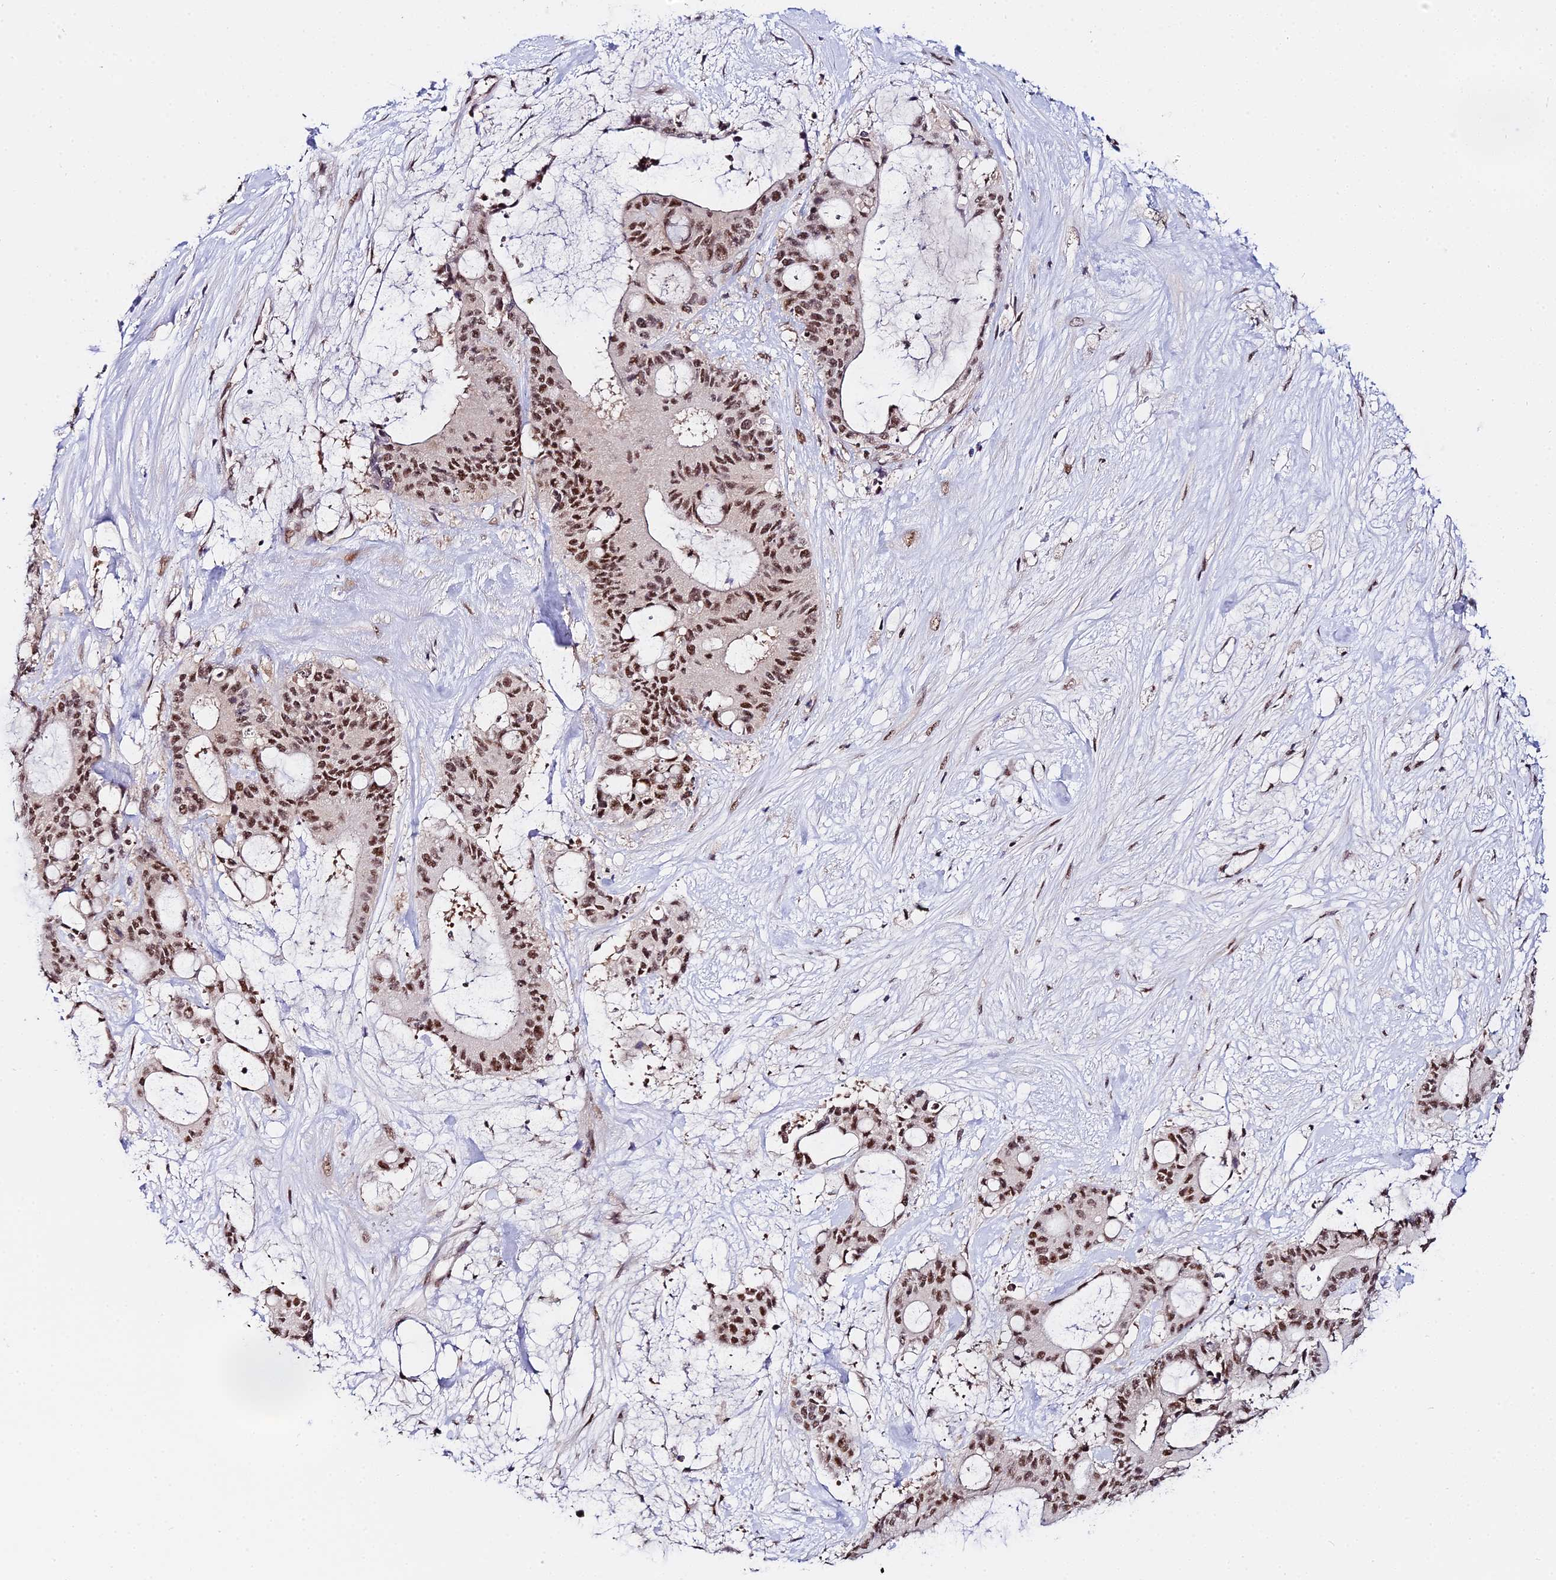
{"staining": {"intensity": "strong", "quantity": ">75%", "location": "nuclear"}, "tissue": "liver cancer", "cell_type": "Tumor cells", "image_type": "cancer", "snomed": [{"axis": "morphology", "description": "Normal tissue, NOS"}, {"axis": "morphology", "description": "Cholangiocarcinoma"}, {"axis": "topography", "description": "Liver"}, {"axis": "topography", "description": "Peripheral nerve tissue"}], "caption": "This histopathology image reveals liver cancer stained with immunohistochemistry (IHC) to label a protein in brown. The nuclear of tumor cells show strong positivity for the protein. Nuclei are counter-stained blue.", "gene": "EXOSC3", "patient": {"sex": "female", "age": 73}}